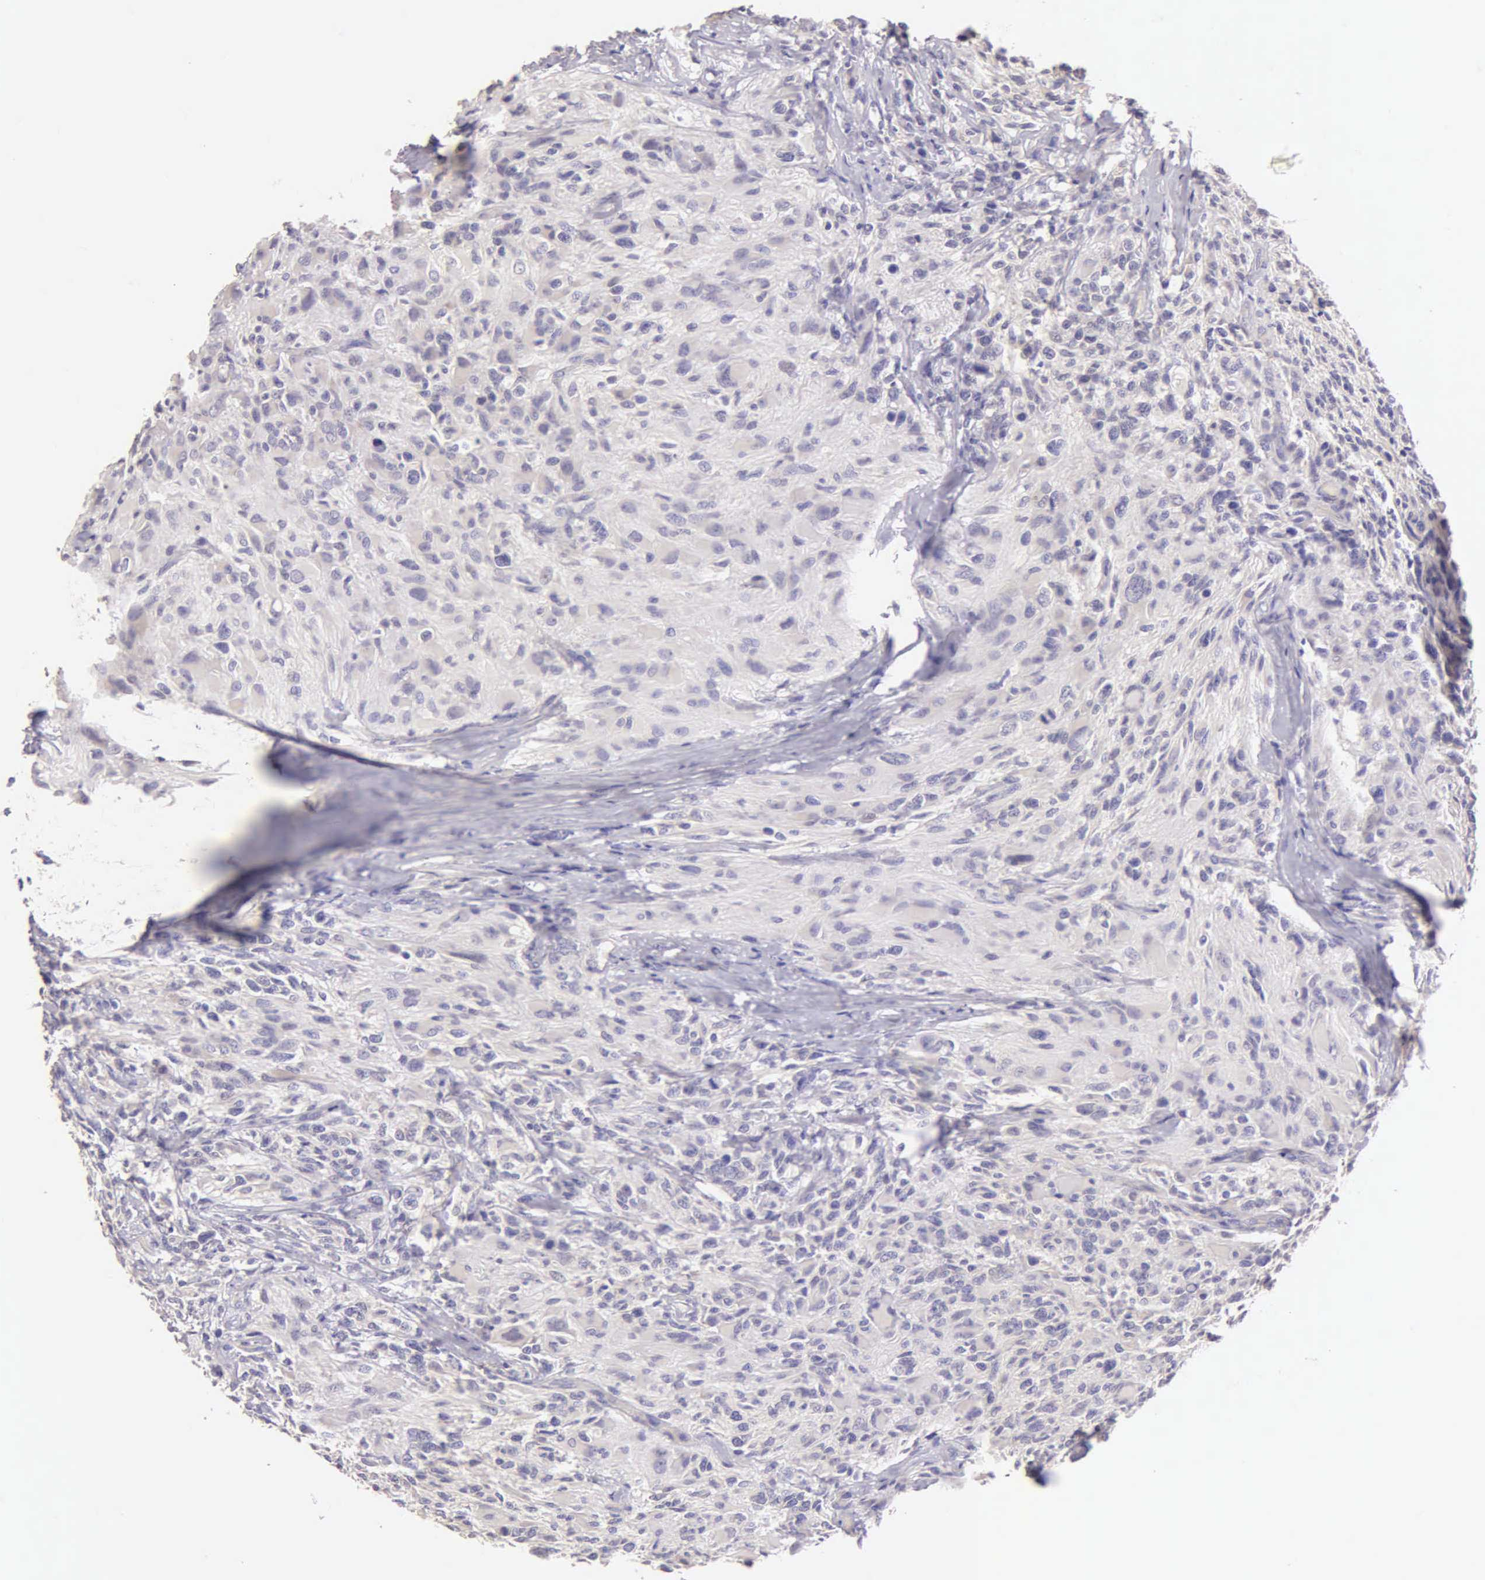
{"staining": {"intensity": "negative", "quantity": "none", "location": "none"}, "tissue": "glioma", "cell_type": "Tumor cells", "image_type": "cancer", "snomed": [{"axis": "morphology", "description": "Glioma, malignant, High grade"}, {"axis": "topography", "description": "Brain"}], "caption": "Immunohistochemistry of malignant glioma (high-grade) reveals no expression in tumor cells.", "gene": "ESR1", "patient": {"sex": "male", "age": 69}}